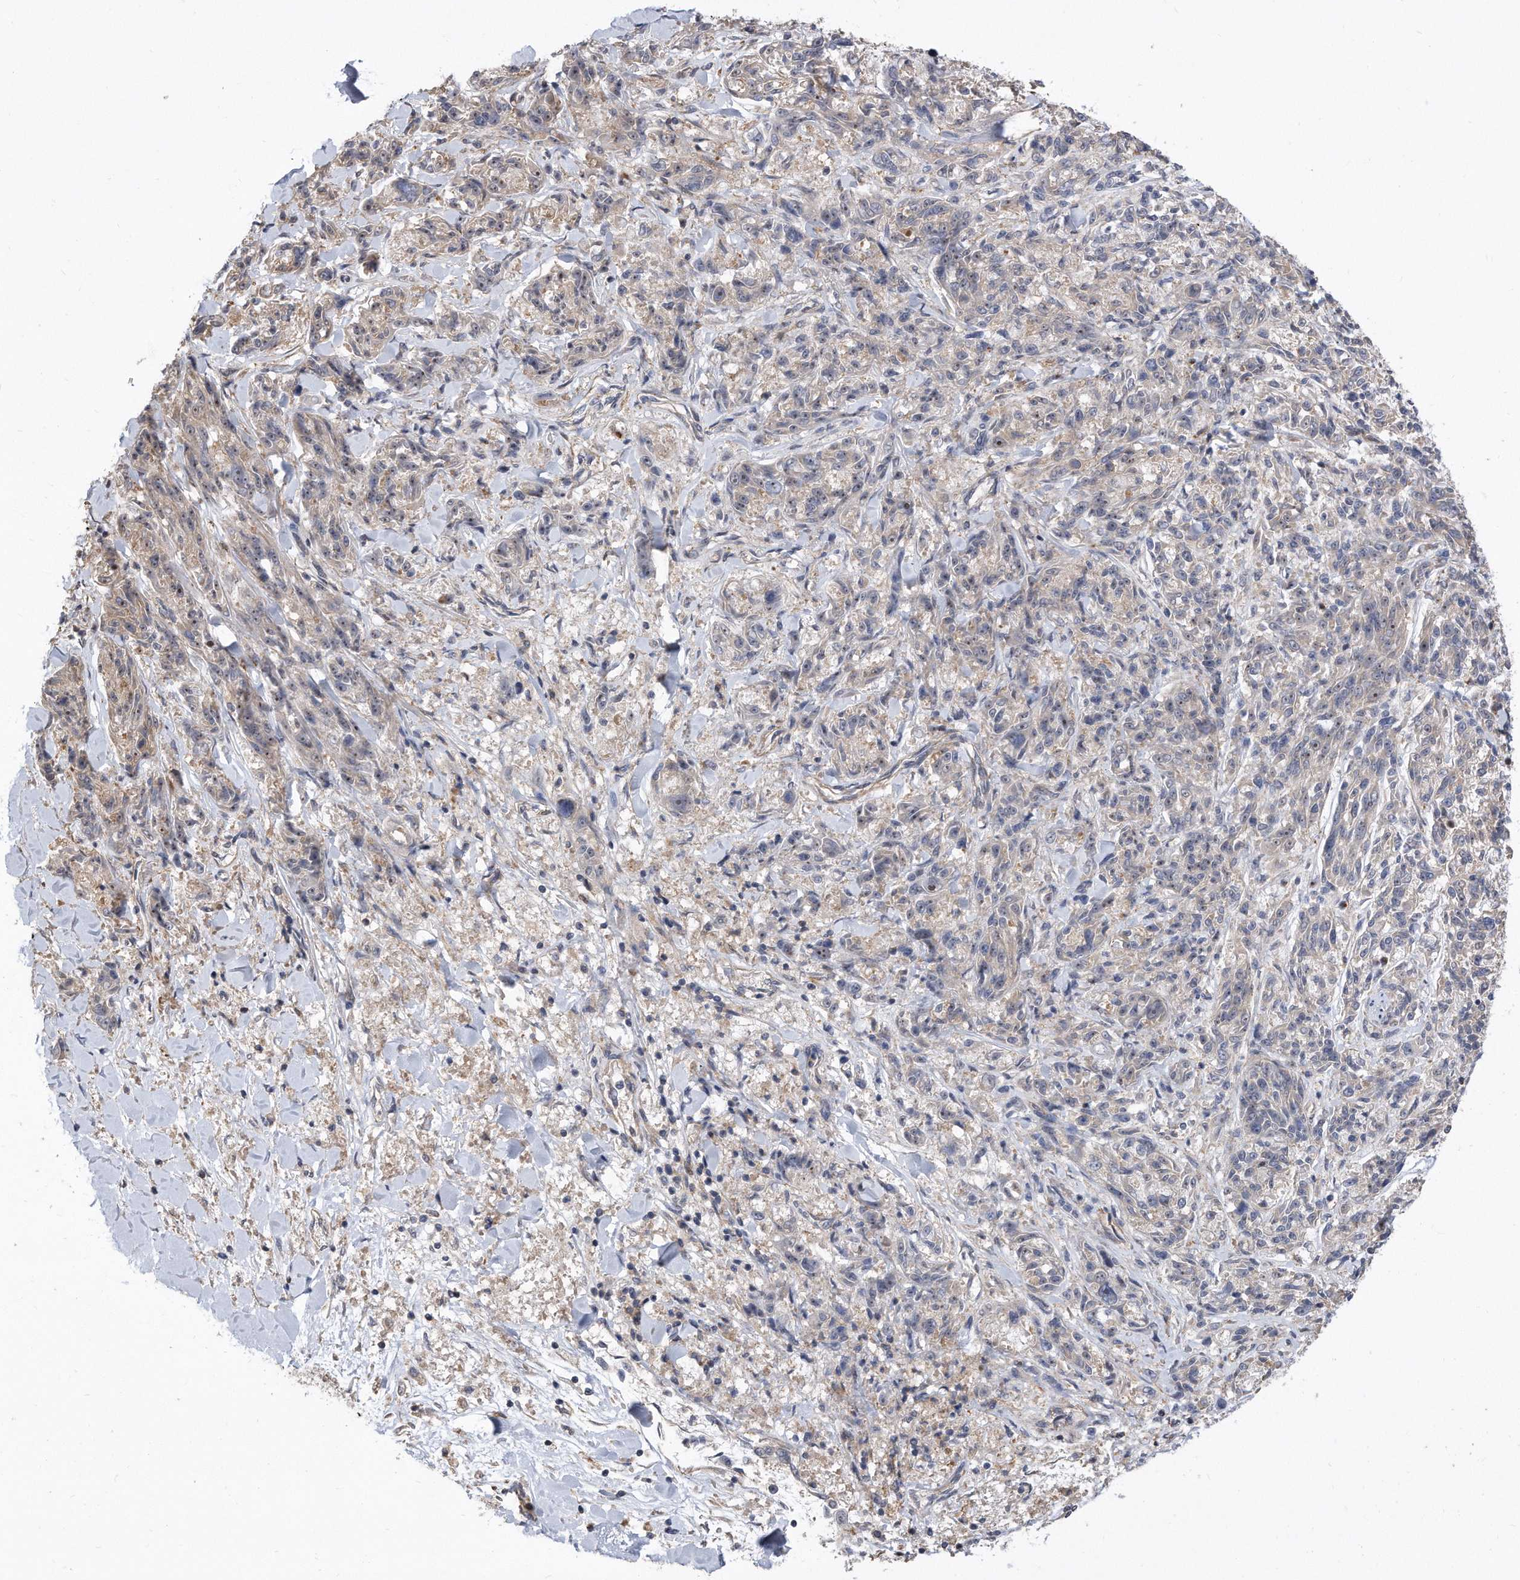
{"staining": {"intensity": "moderate", "quantity": "<25%", "location": "nuclear"}, "tissue": "melanoma", "cell_type": "Tumor cells", "image_type": "cancer", "snomed": [{"axis": "morphology", "description": "Malignant melanoma, NOS"}, {"axis": "topography", "description": "Skin"}], "caption": "This micrograph displays immunohistochemistry (IHC) staining of human melanoma, with low moderate nuclear staining in approximately <25% of tumor cells.", "gene": "TCP1", "patient": {"sex": "male", "age": 53}}